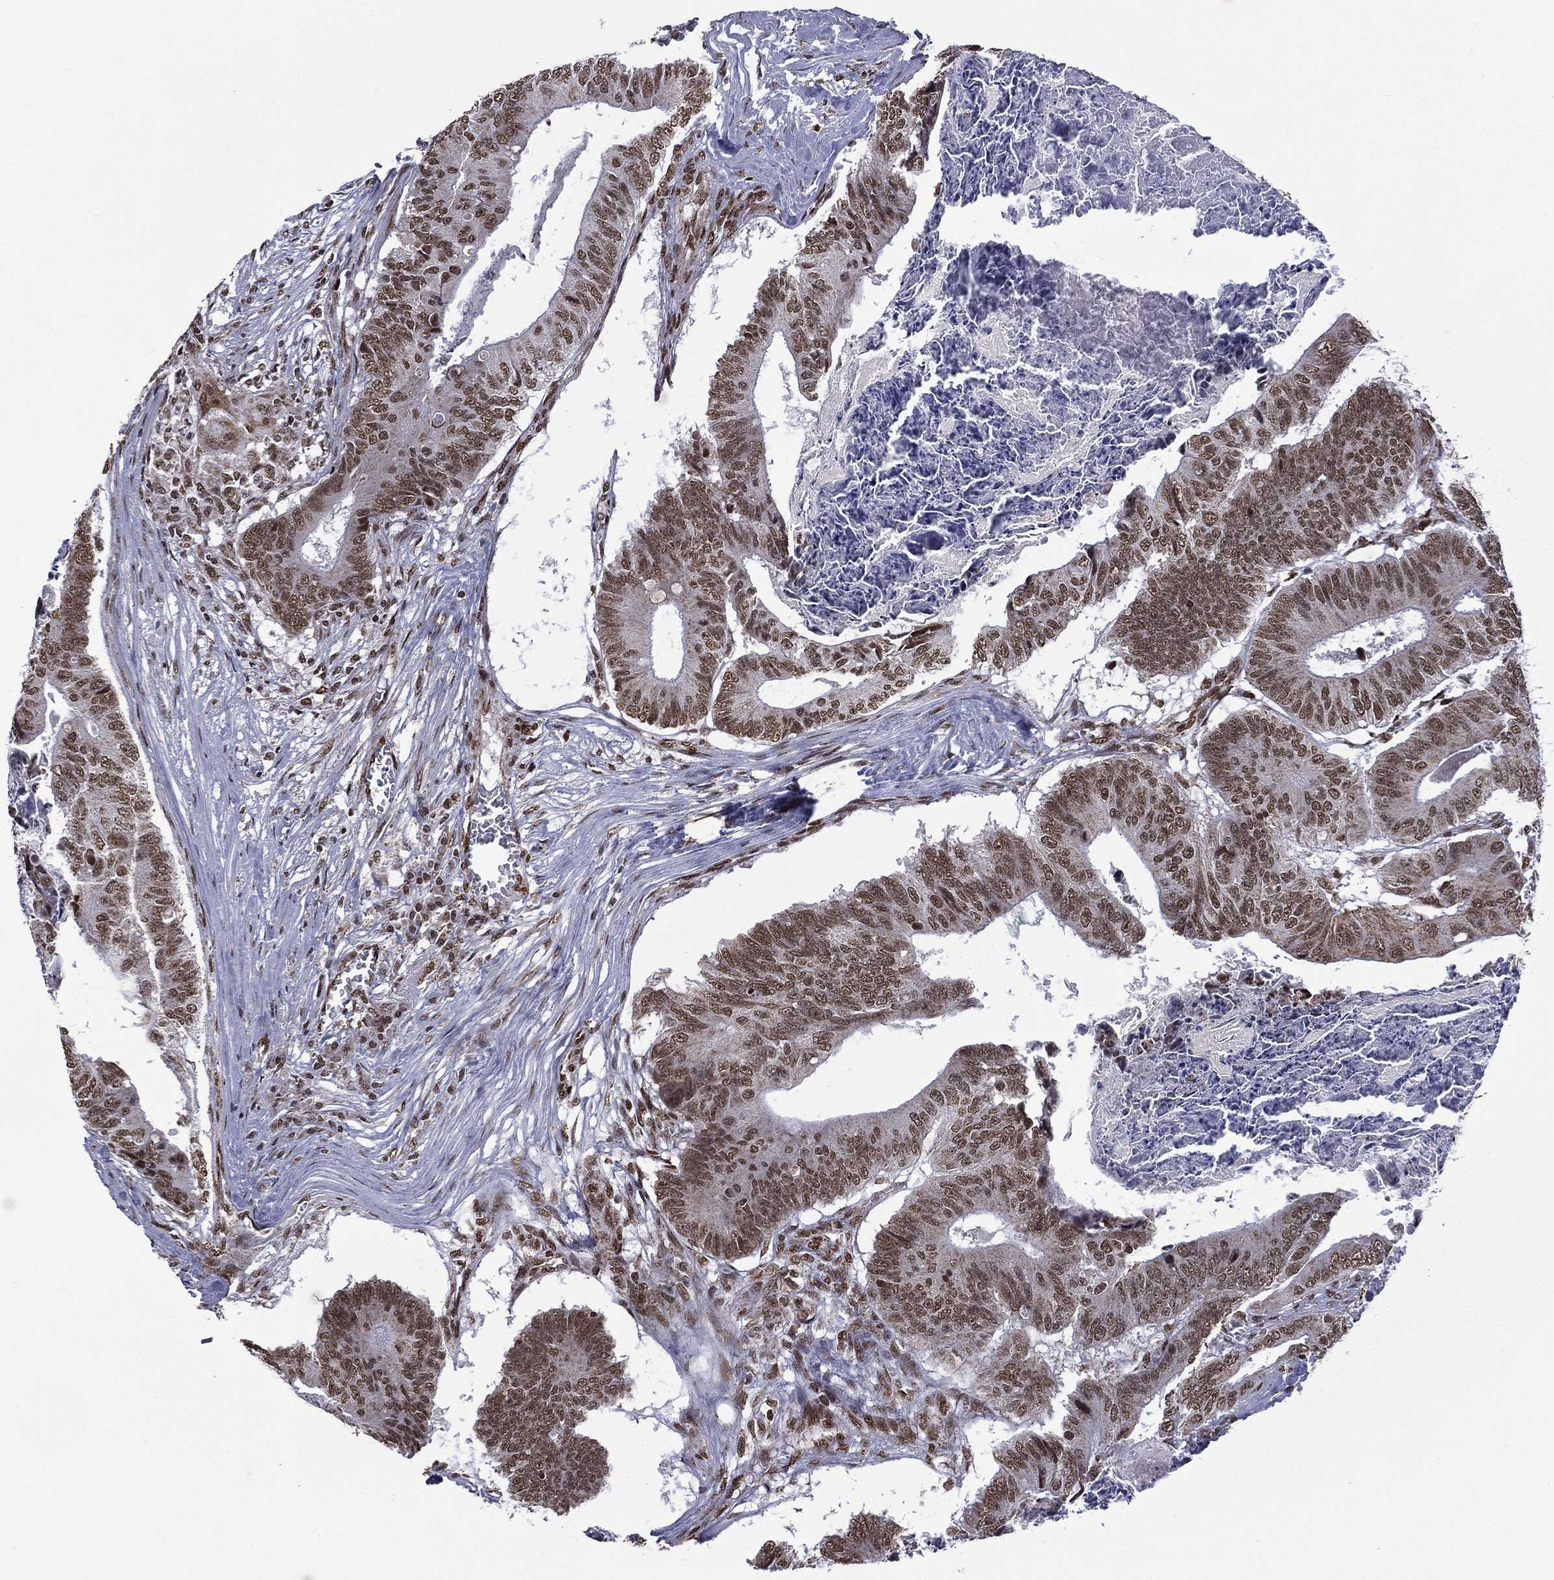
{"staining": {"intensity": "moderate", "quantity": ">75%", "location": "nuclear"}, "tissue": "colorectal cancer", "cell_type": "Tumor cells", "image_type": "cancer", "snomed": [{"axis": "morphology", "description": "Adenocarcinoma, NOS"}, {"axis": "topography", "description": "Colon"}], "caption": "Immunohistochemistry (IHC) staining of colorectal adenocarcinoma, which displays medium levels of moderate nuclear staining in approximately >75% of tumor cells indicating moderate nuclear protein staining. The staining was performed using DAB (3,3'-diaminobenzidine) (brown) for protein detection and nuclei were counterstained in hematoxylin (blue).", "gene": "C5orf24", "patient": {"sex": "male", "age": 84}}